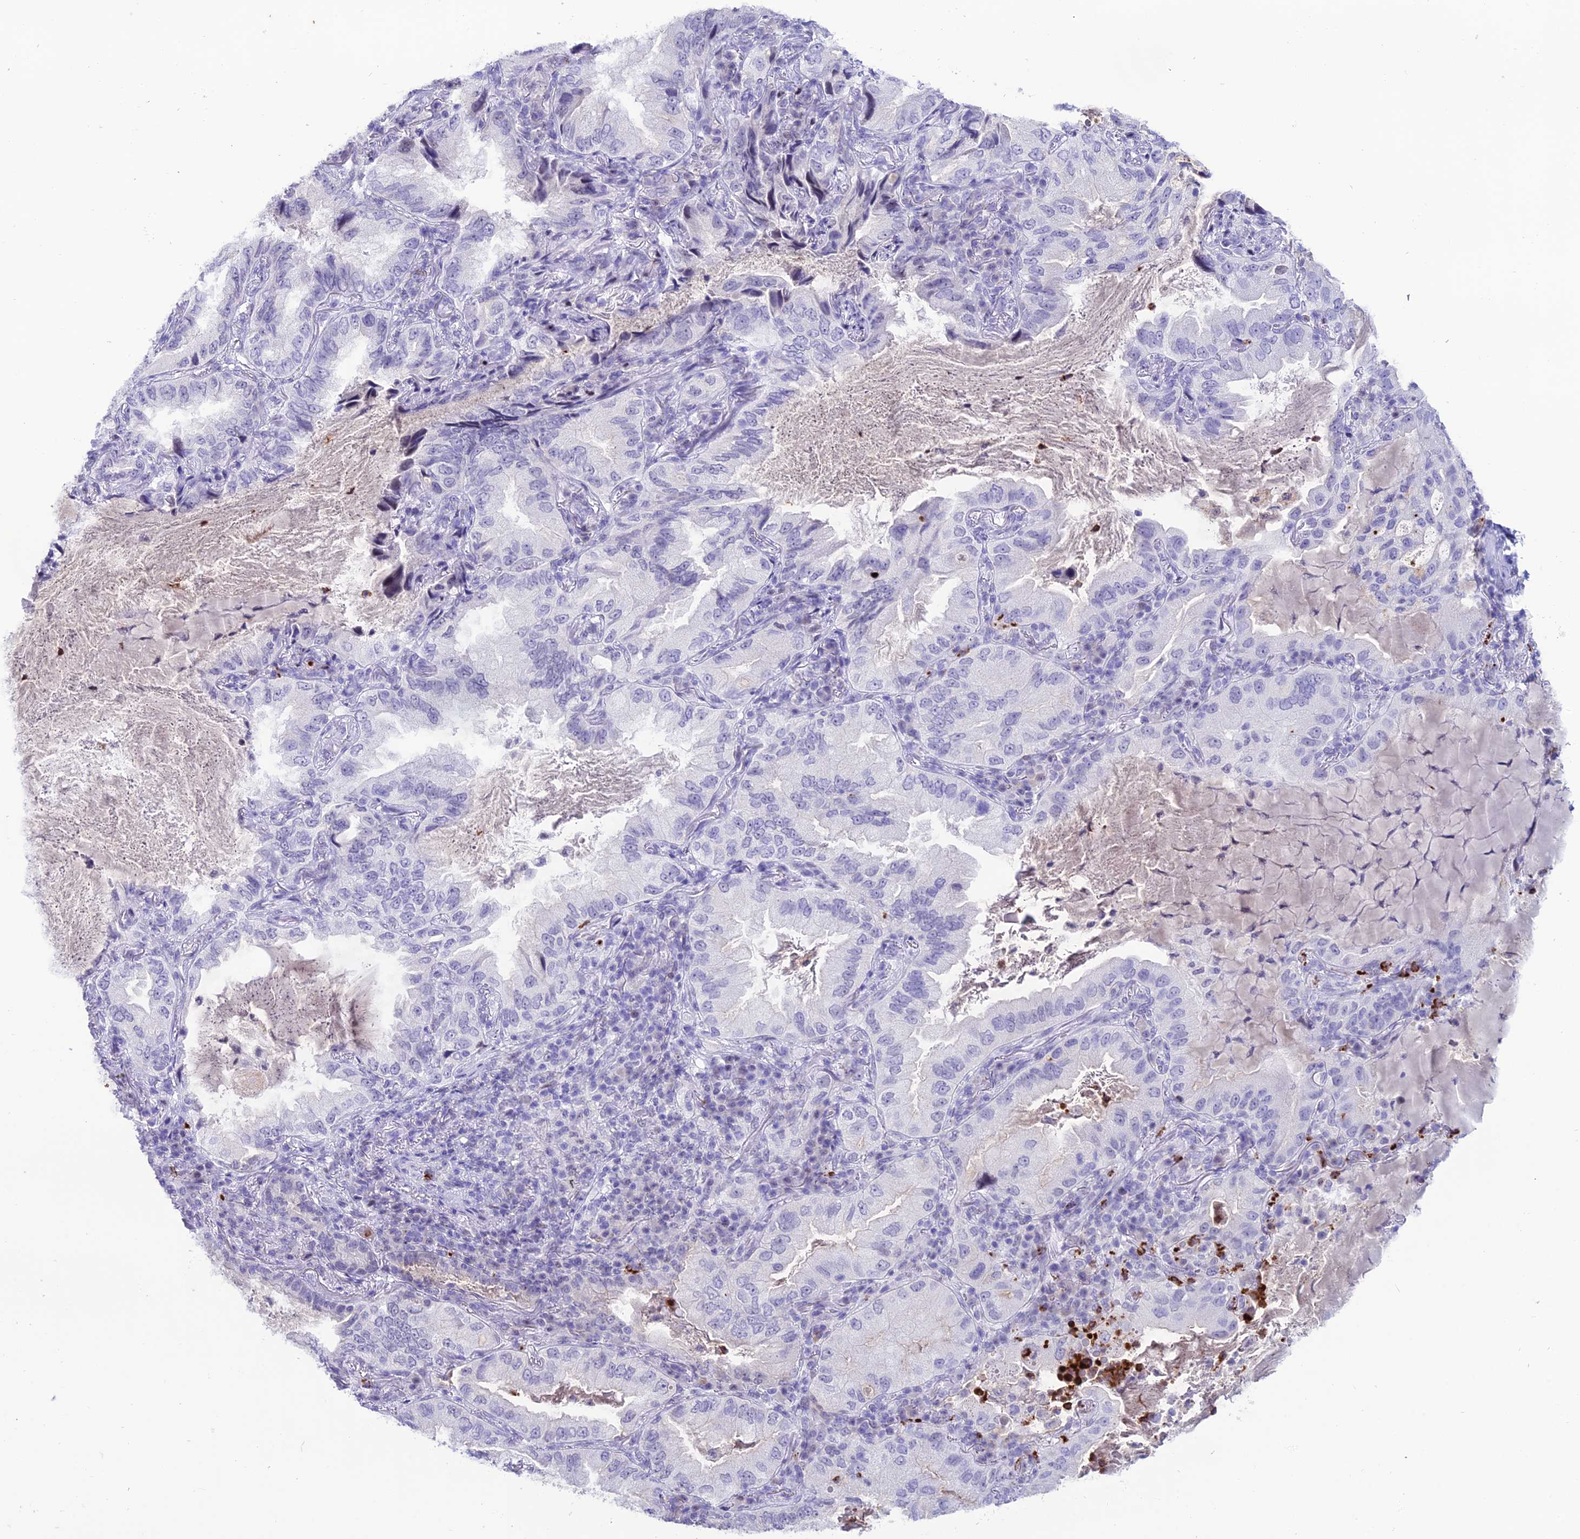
{"staining": {"intensity": "negative", "quantity": "none", "location": "none"}, "tissue": "lung cancer", "cell_type": "Tumor cells", "image_type": "cancer", "snomed": [{"axis": "morphology", "description": "Adenocarcinoma, NOS"}, {"axis": "topography", "description": "Lung"}], "caption": "Photomicrograph shows no protein expression in tumor cells of lung adenocarcinoma tissue.", "gene": "MFSD2B", "patient": {"sex": "female", "age": 69}}